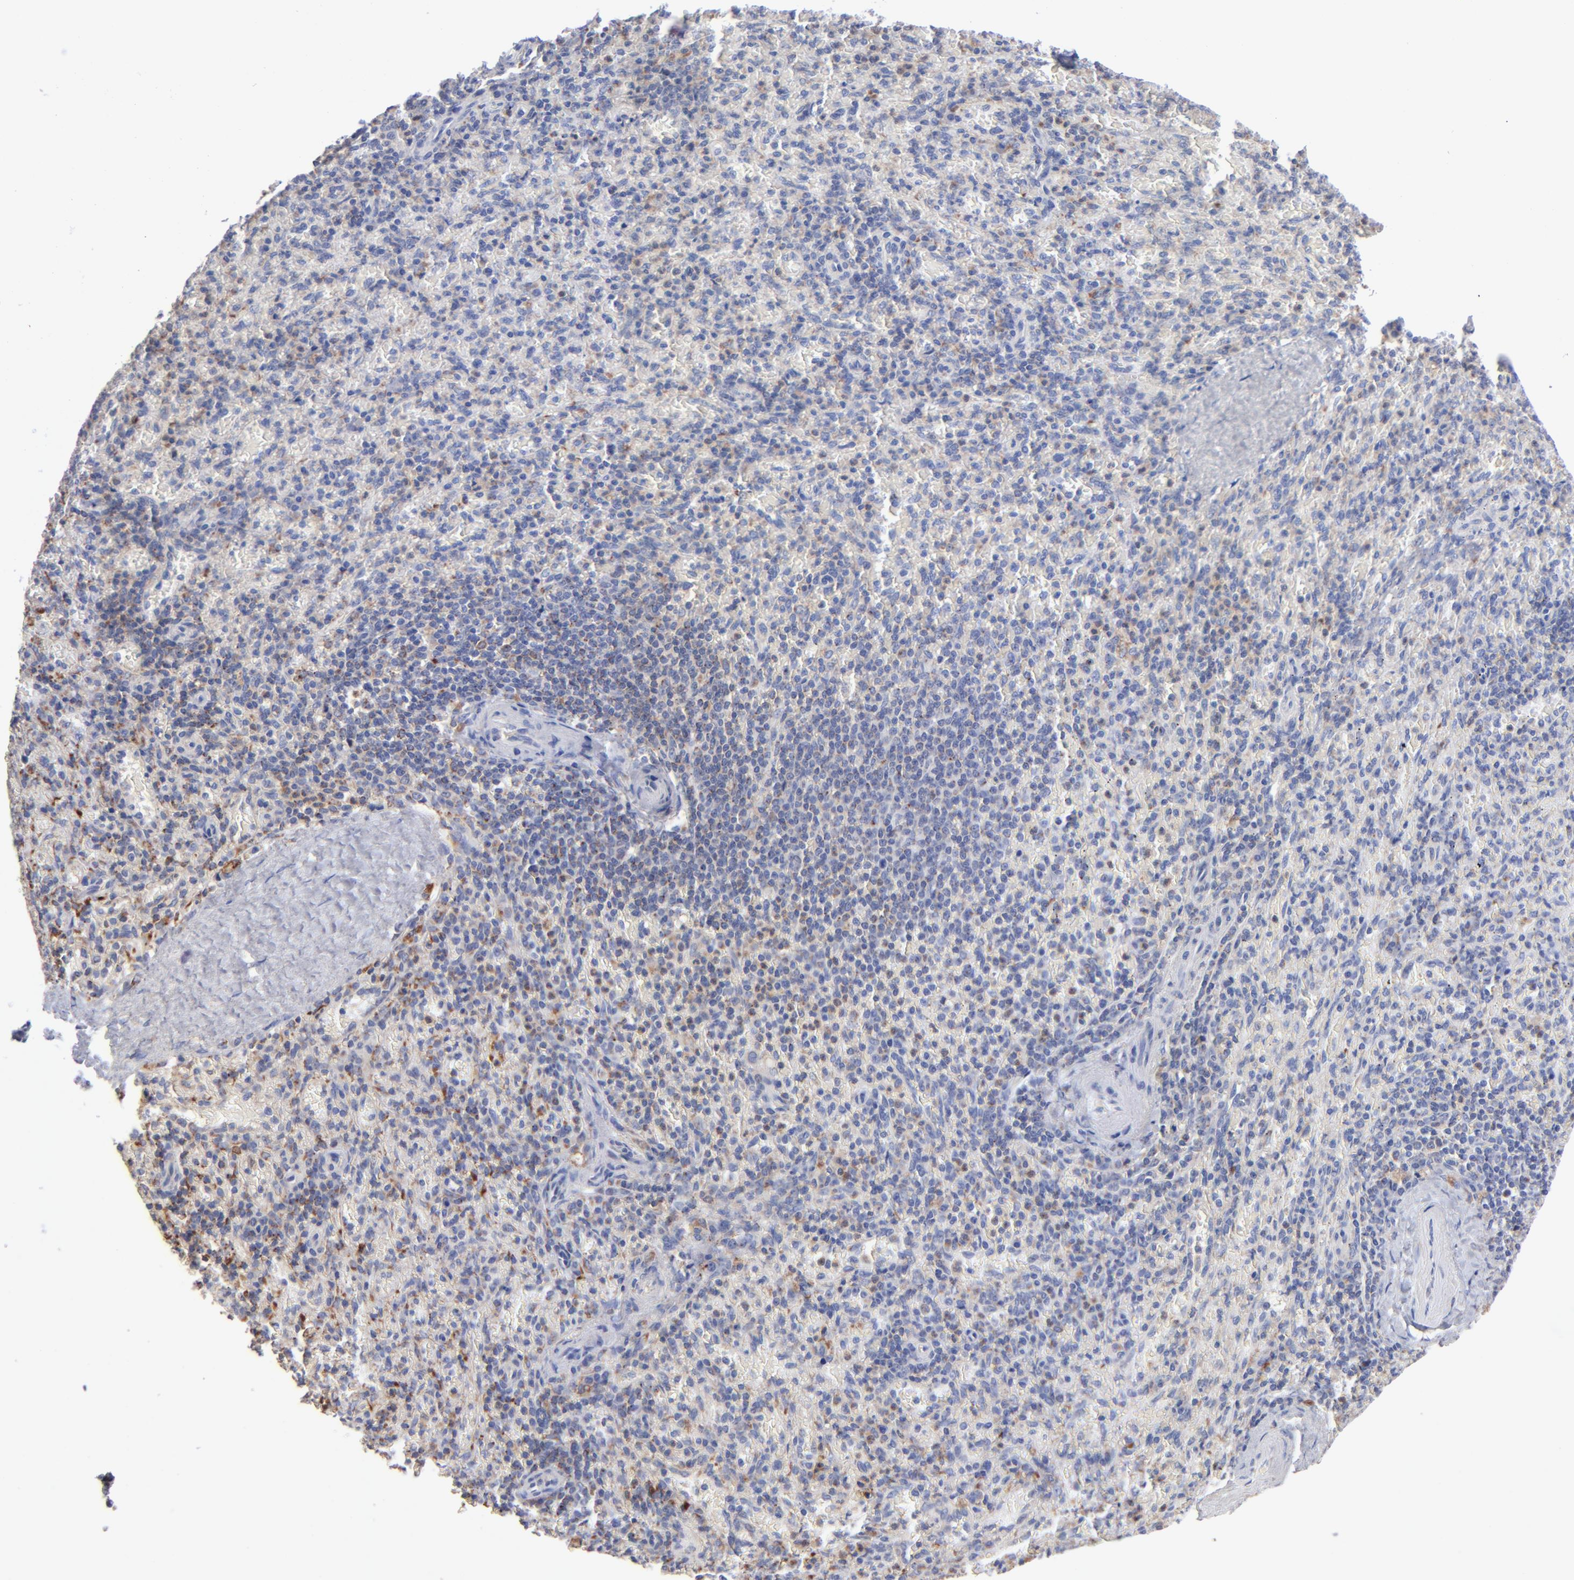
{"staining": {"intensity": "weak", "quantity": "<25%", "location": "cytoplasmic/membranous"}, "tissue": "spleen", "cell_type": "Cells in red pulp", "image_type": "normal", "snomed": [{"axis": "morphology", "description": "Normal tissue, NOS"}, {"axis": "topography", "description": "Spleen"}], "caption": "This histopathology image is of normal spleen stained with immunohistochemistry to label a protein in brown with the nuclei are counter-stained blue. There is no staining in cells in red pulp.", "gene": "RRAGA", "patient": {"sex": "female", "age": 43}}